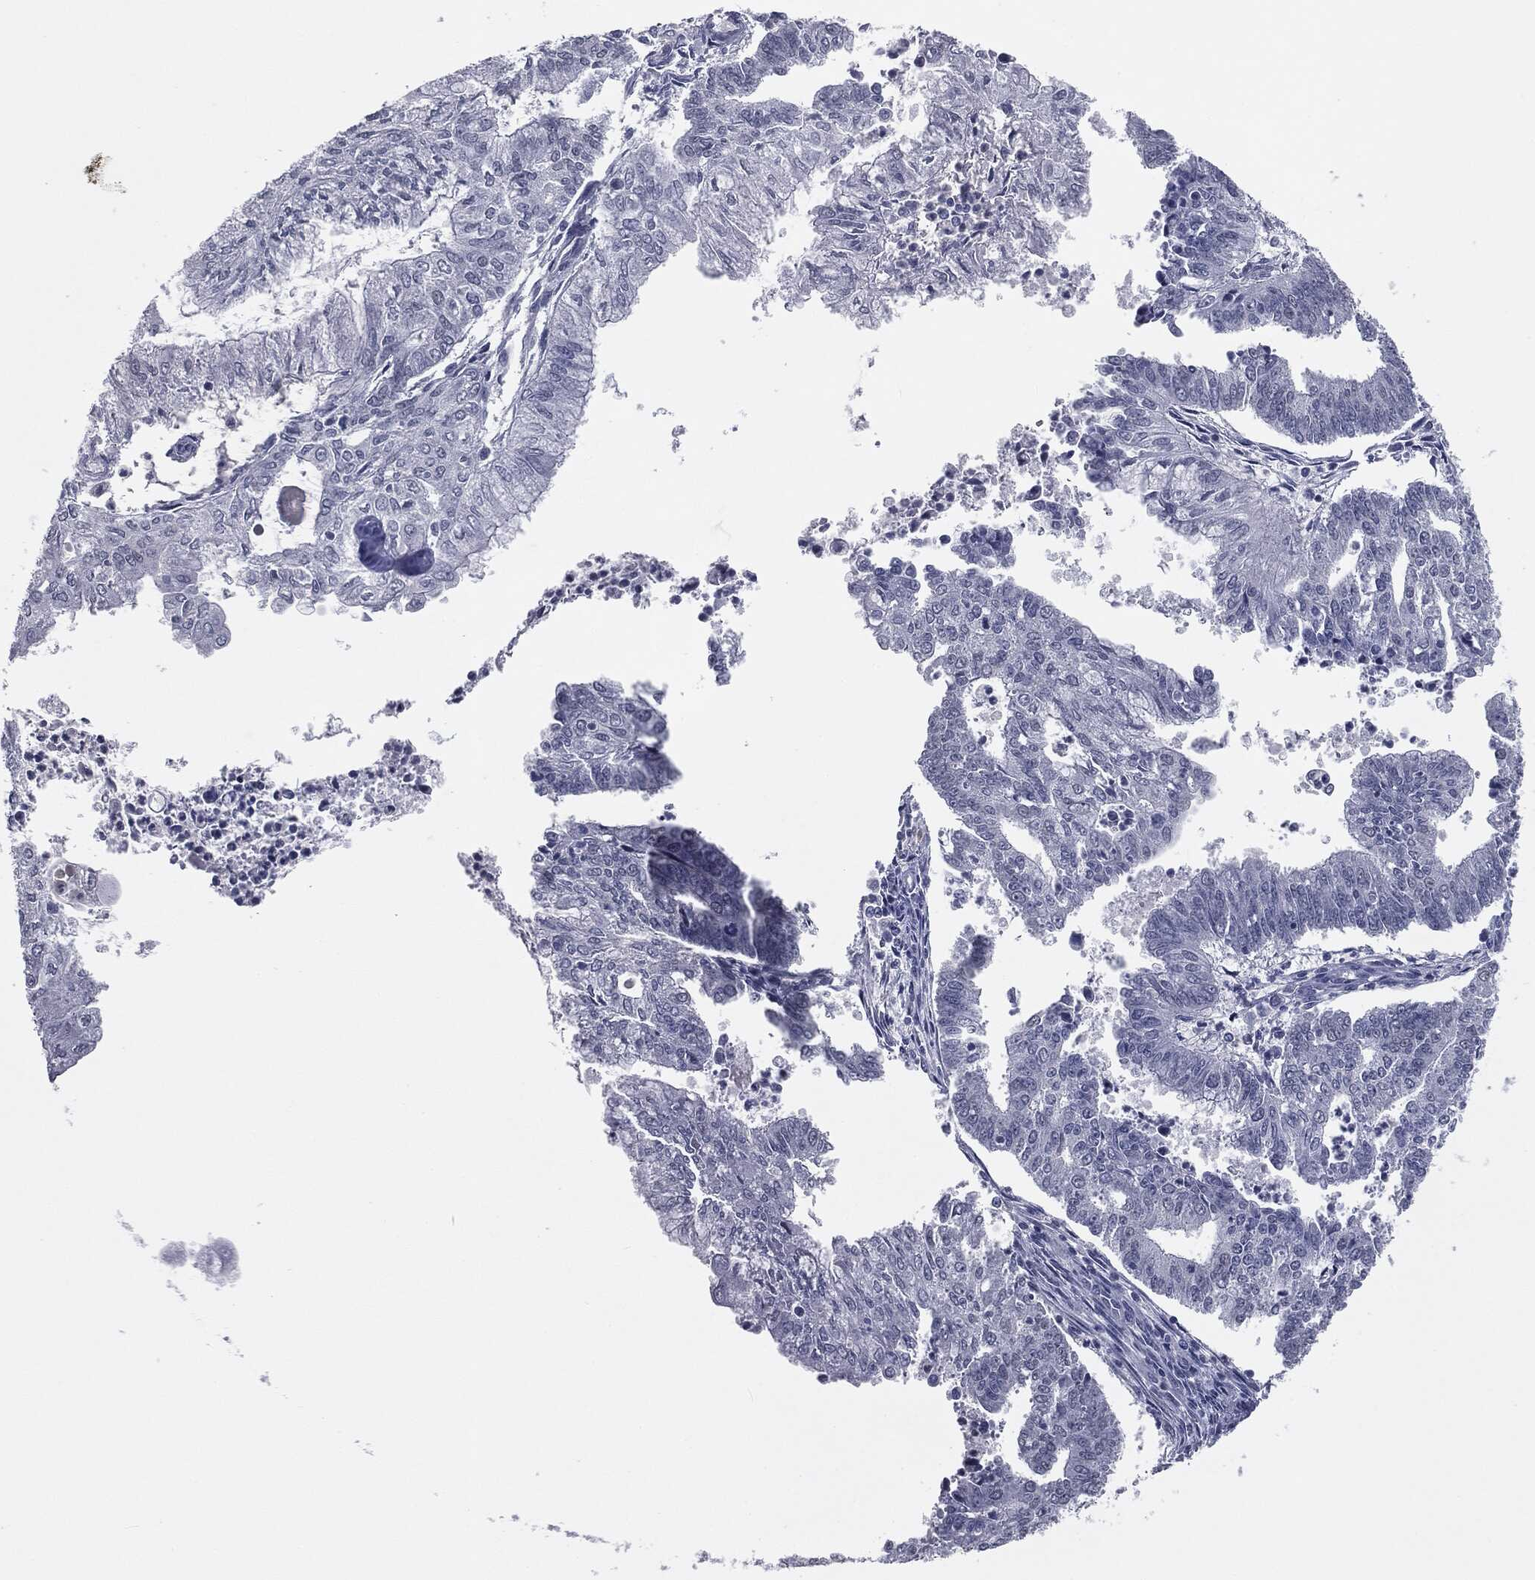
{"staining": {"intensity": "negative", "quantity": "none", "location": "none"}, "tissue": "endometrial cancer", "cell_type": "Tumor cells", "image_type": "cancer", "snomed": [{"axis": "morphology", "description": "Adenocarcinoma, NOS"}, {"axis": "topography", "description": "Endometrium"}], "caption": "Histopathology image shows no protein positivity in tumor cells of endometrial cancer (adenocarcinoma) tissue.", "gene": "PRAME", "patient": {"sex": "female", "age": 61}}